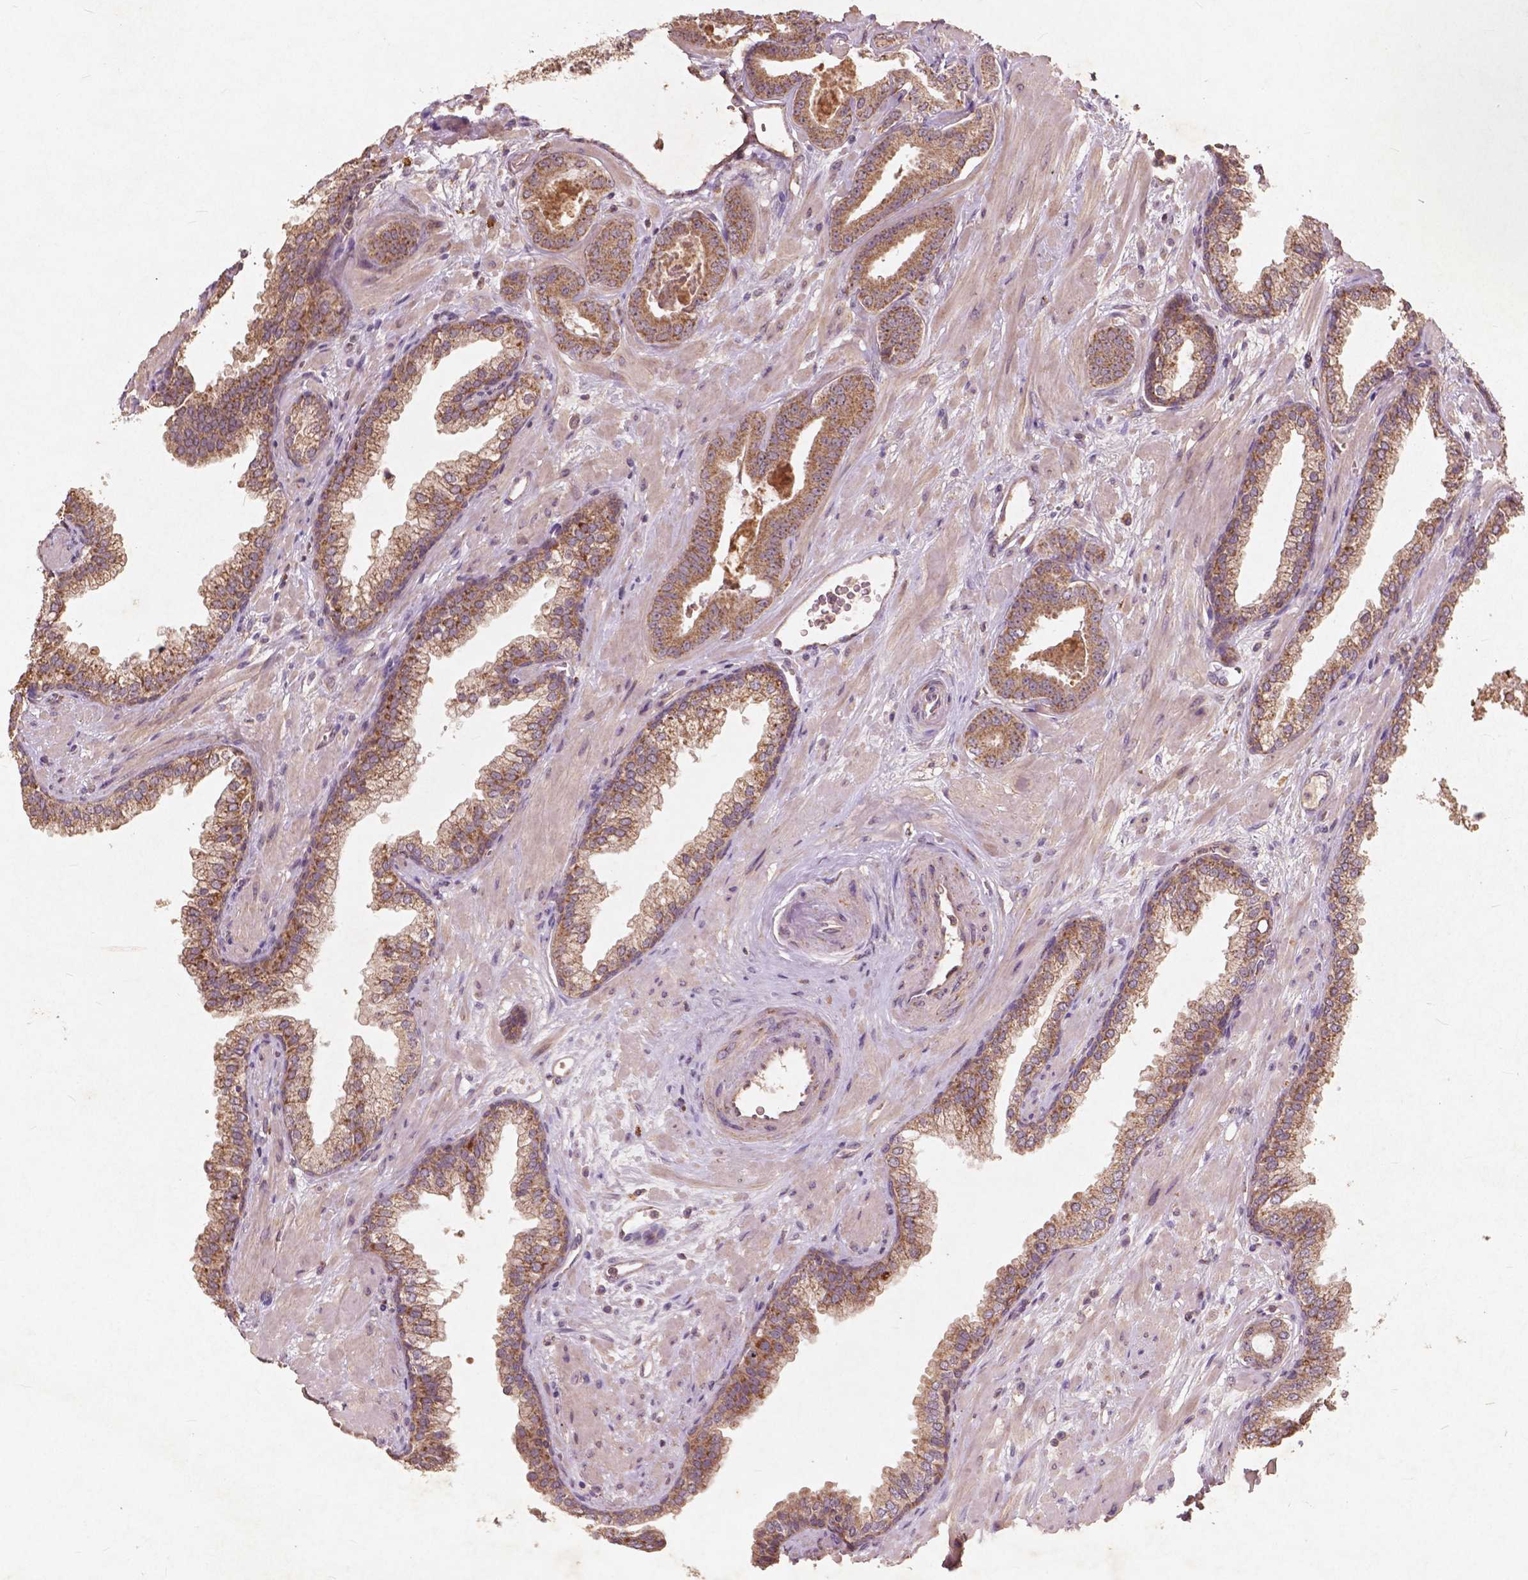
{"staining": {"intensity": "moderate", "quantity": ">75%", "location": "cytoplasmic/membranous"}, "tissue": "prostate cancer", "cell_type": "Tumor cells", "image_type": "cancer", "snomed": [{"axis": "morphology", "description": "Adenocarcinoma, Low grade"}, {"axis": "topography", "description": "Prostate"}], "caption": "This is a histology image of IHC staining of prostate cancer, which shows moderate expression in the cytoplasmic/membranous of tumor cells.", "gene": "ST6GALNAC5", "patient": {"sex": "male", "age": 61}}